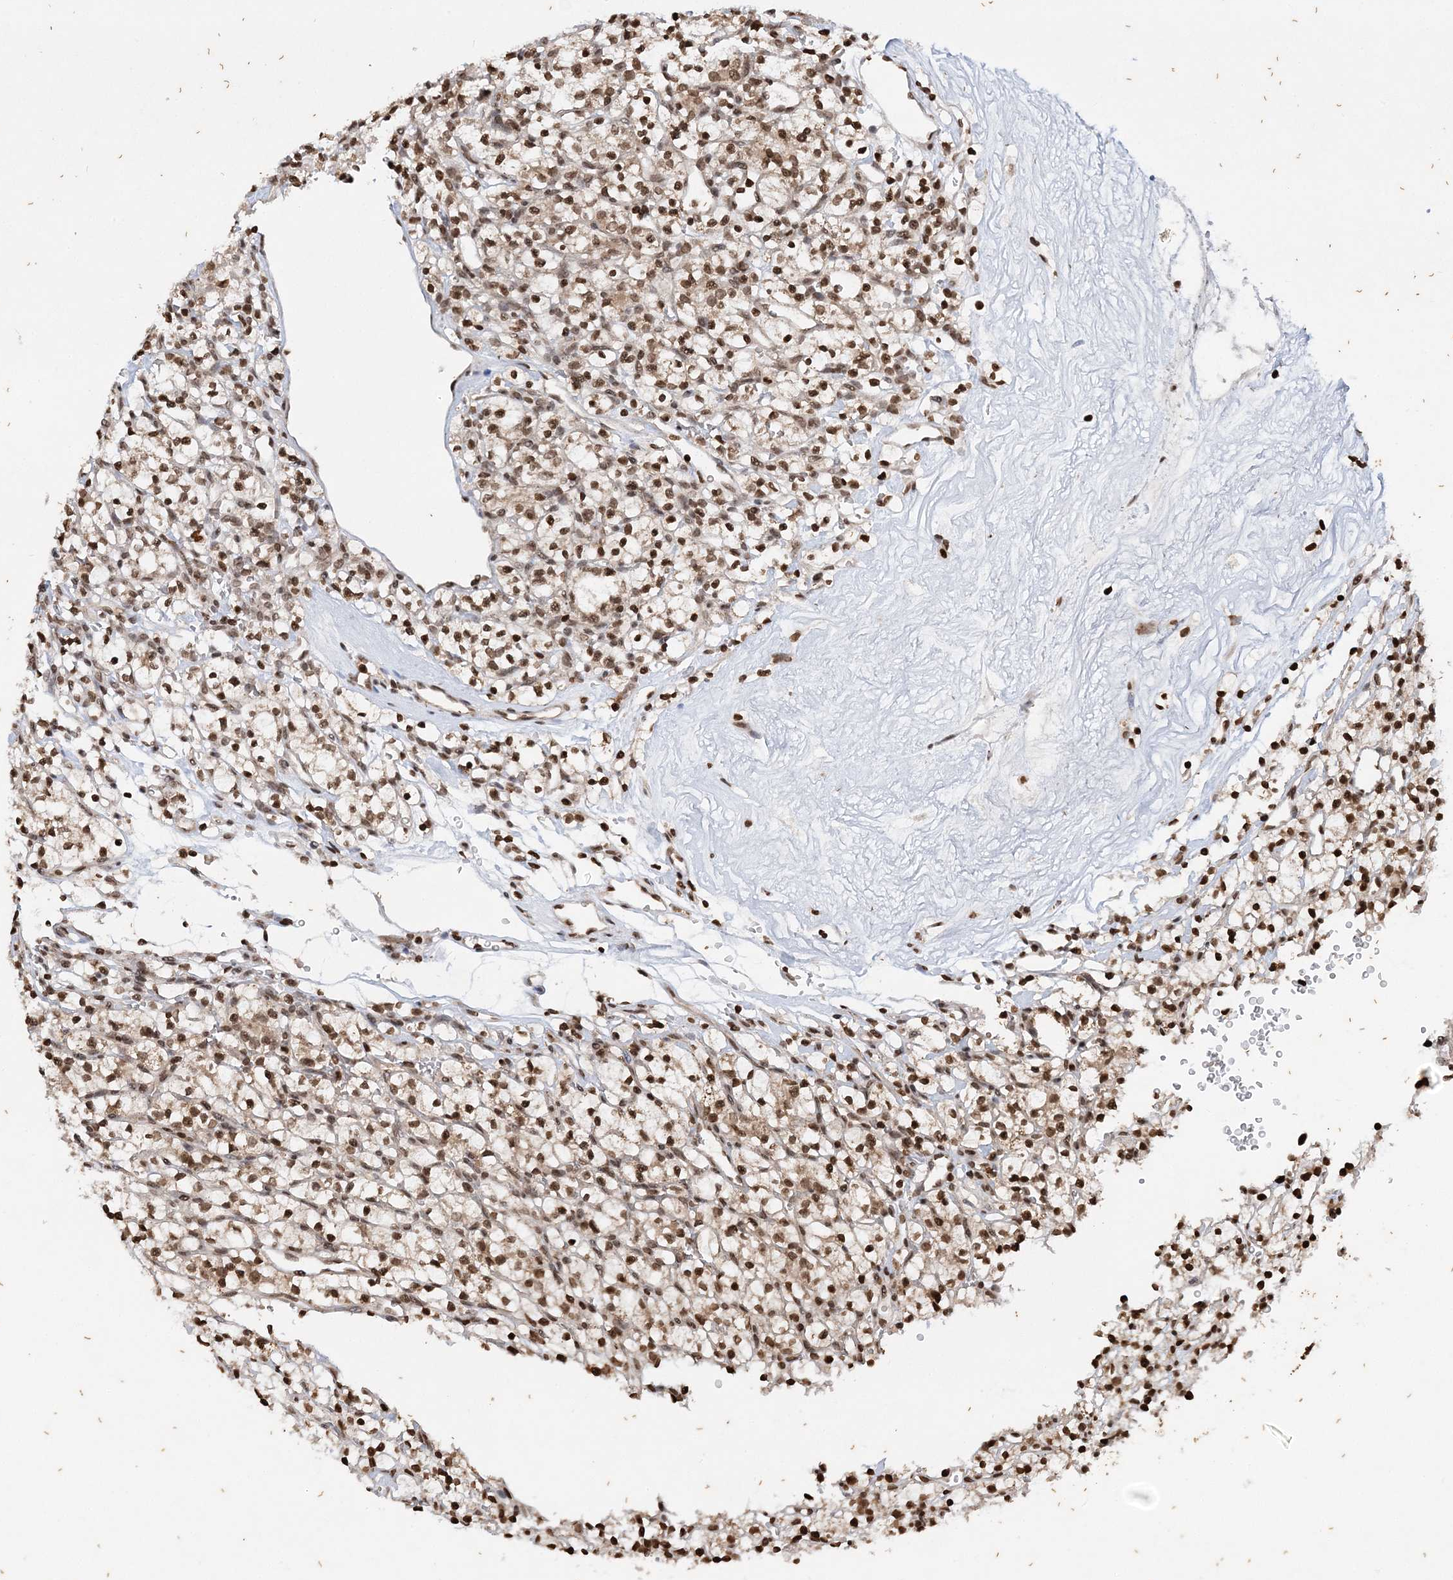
{"staining": {"intensity": "moderate", "quantity": ">75%", "location": "nuclear"}, "tissue": "renal cancer", "cell_type": "Tumor cells", "image_type": "cancer", "snomed": [{"axis": "morphology", "description": "Adenocarcinoma, NOS"}, {"axis": "topography", "description": "Kidney"}], "caption": "Adenocarcinoma (renal) tissue displays moderate nuclear staining in about >75% of tumor cells, visualized by immunohistochemistry.", "gene": "NEDD9", "patient": {"sex": "female", "age": 57}}